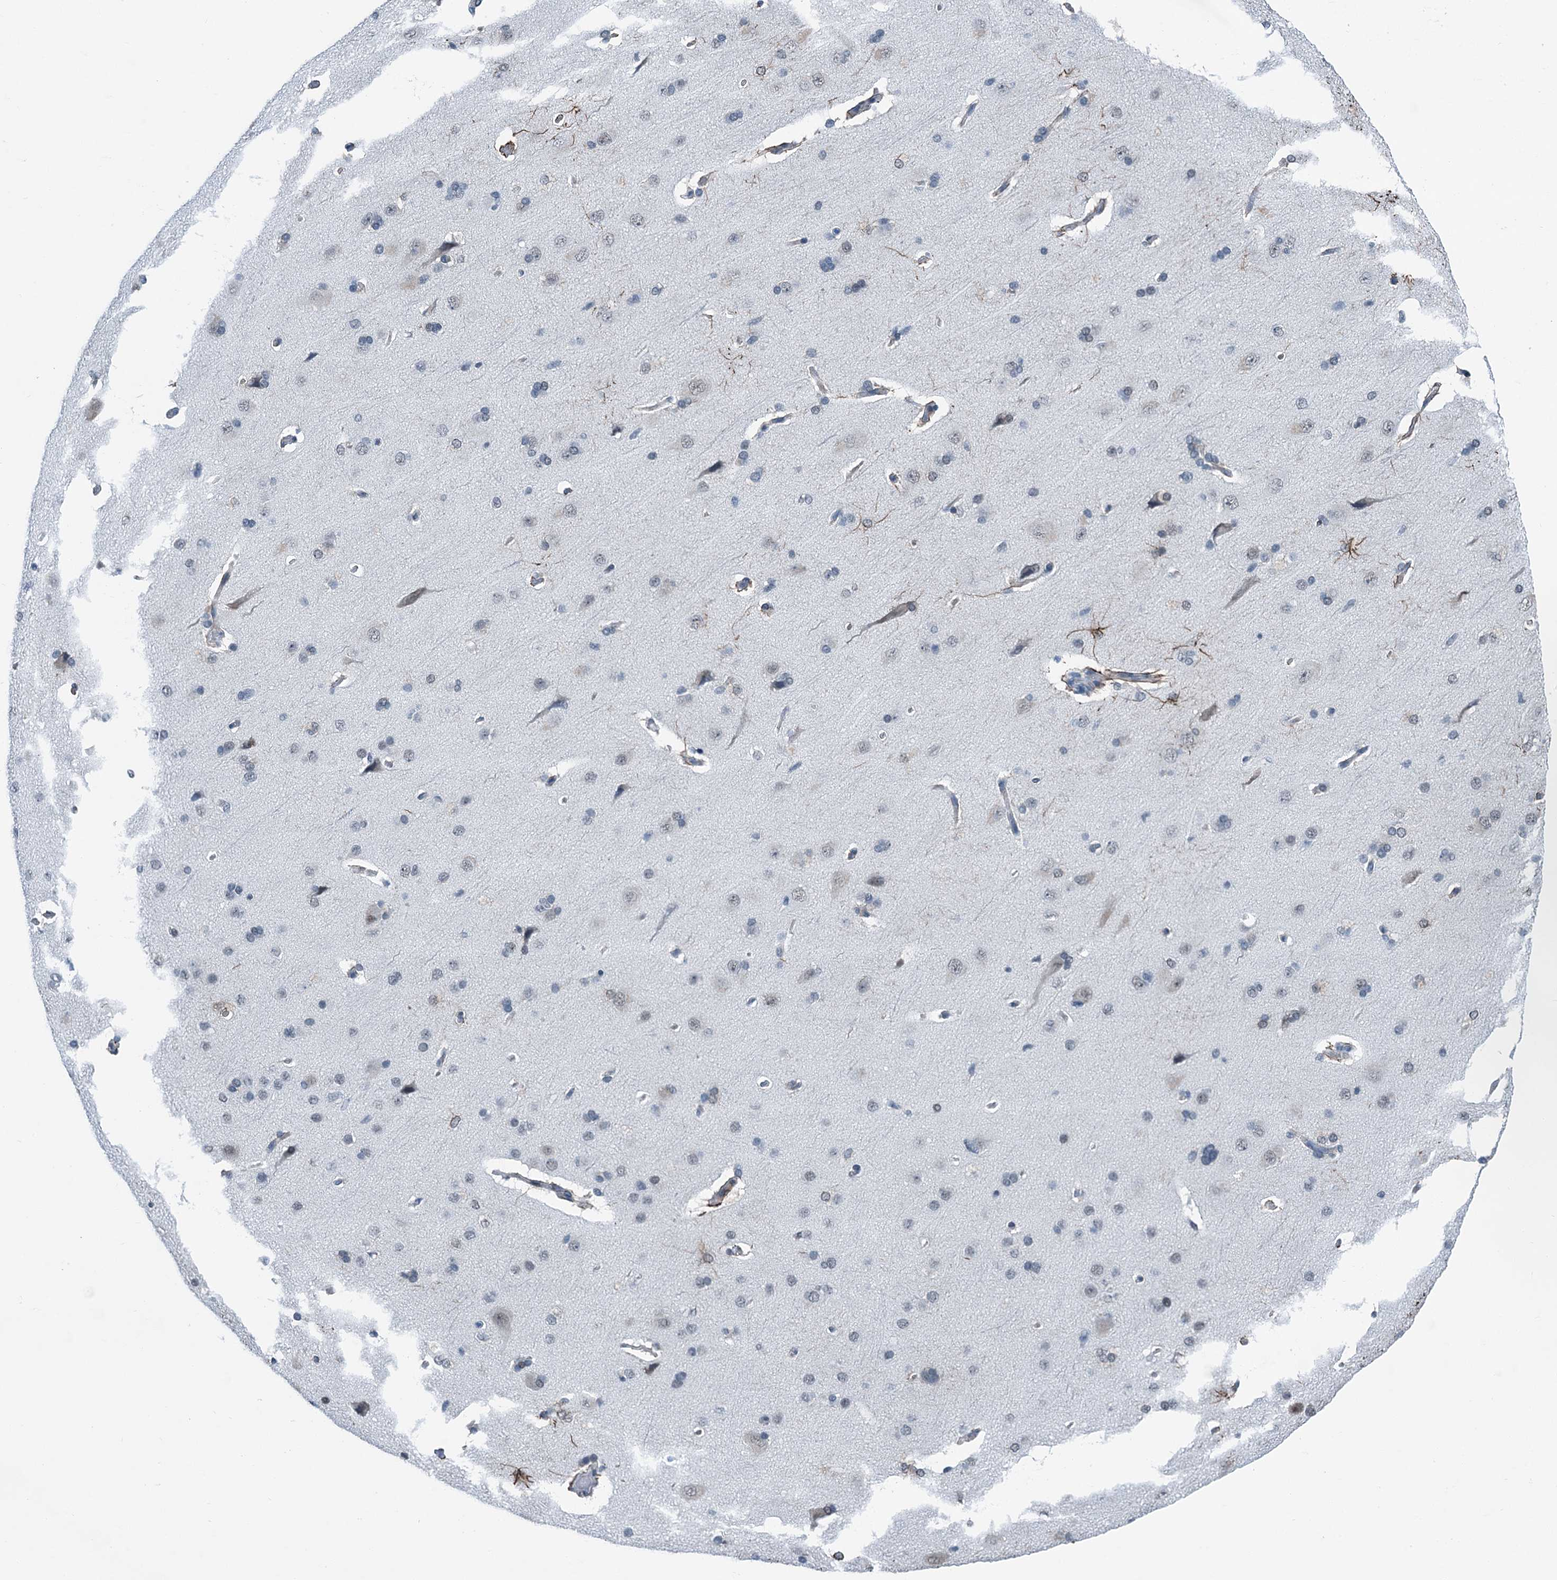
{"staining": {"intensity": "negative", "quantity": "none", "location": "none"}, "tissue": "cerebral cortex", "cell_type": "Endothelial cells", "image_type": "normal", "snomed": [{"axis": "morphology", "description": "Normal tissue, NOS"}, {"axis": "topography", "description": "Cerebral cortex"}], "caption": "Human cerebral cortex stained for a protein using IHC demonstrates no positivity in endothelial cells.", "gene": "TRPT1", "patient": {"sex": "male", "age": 62}}